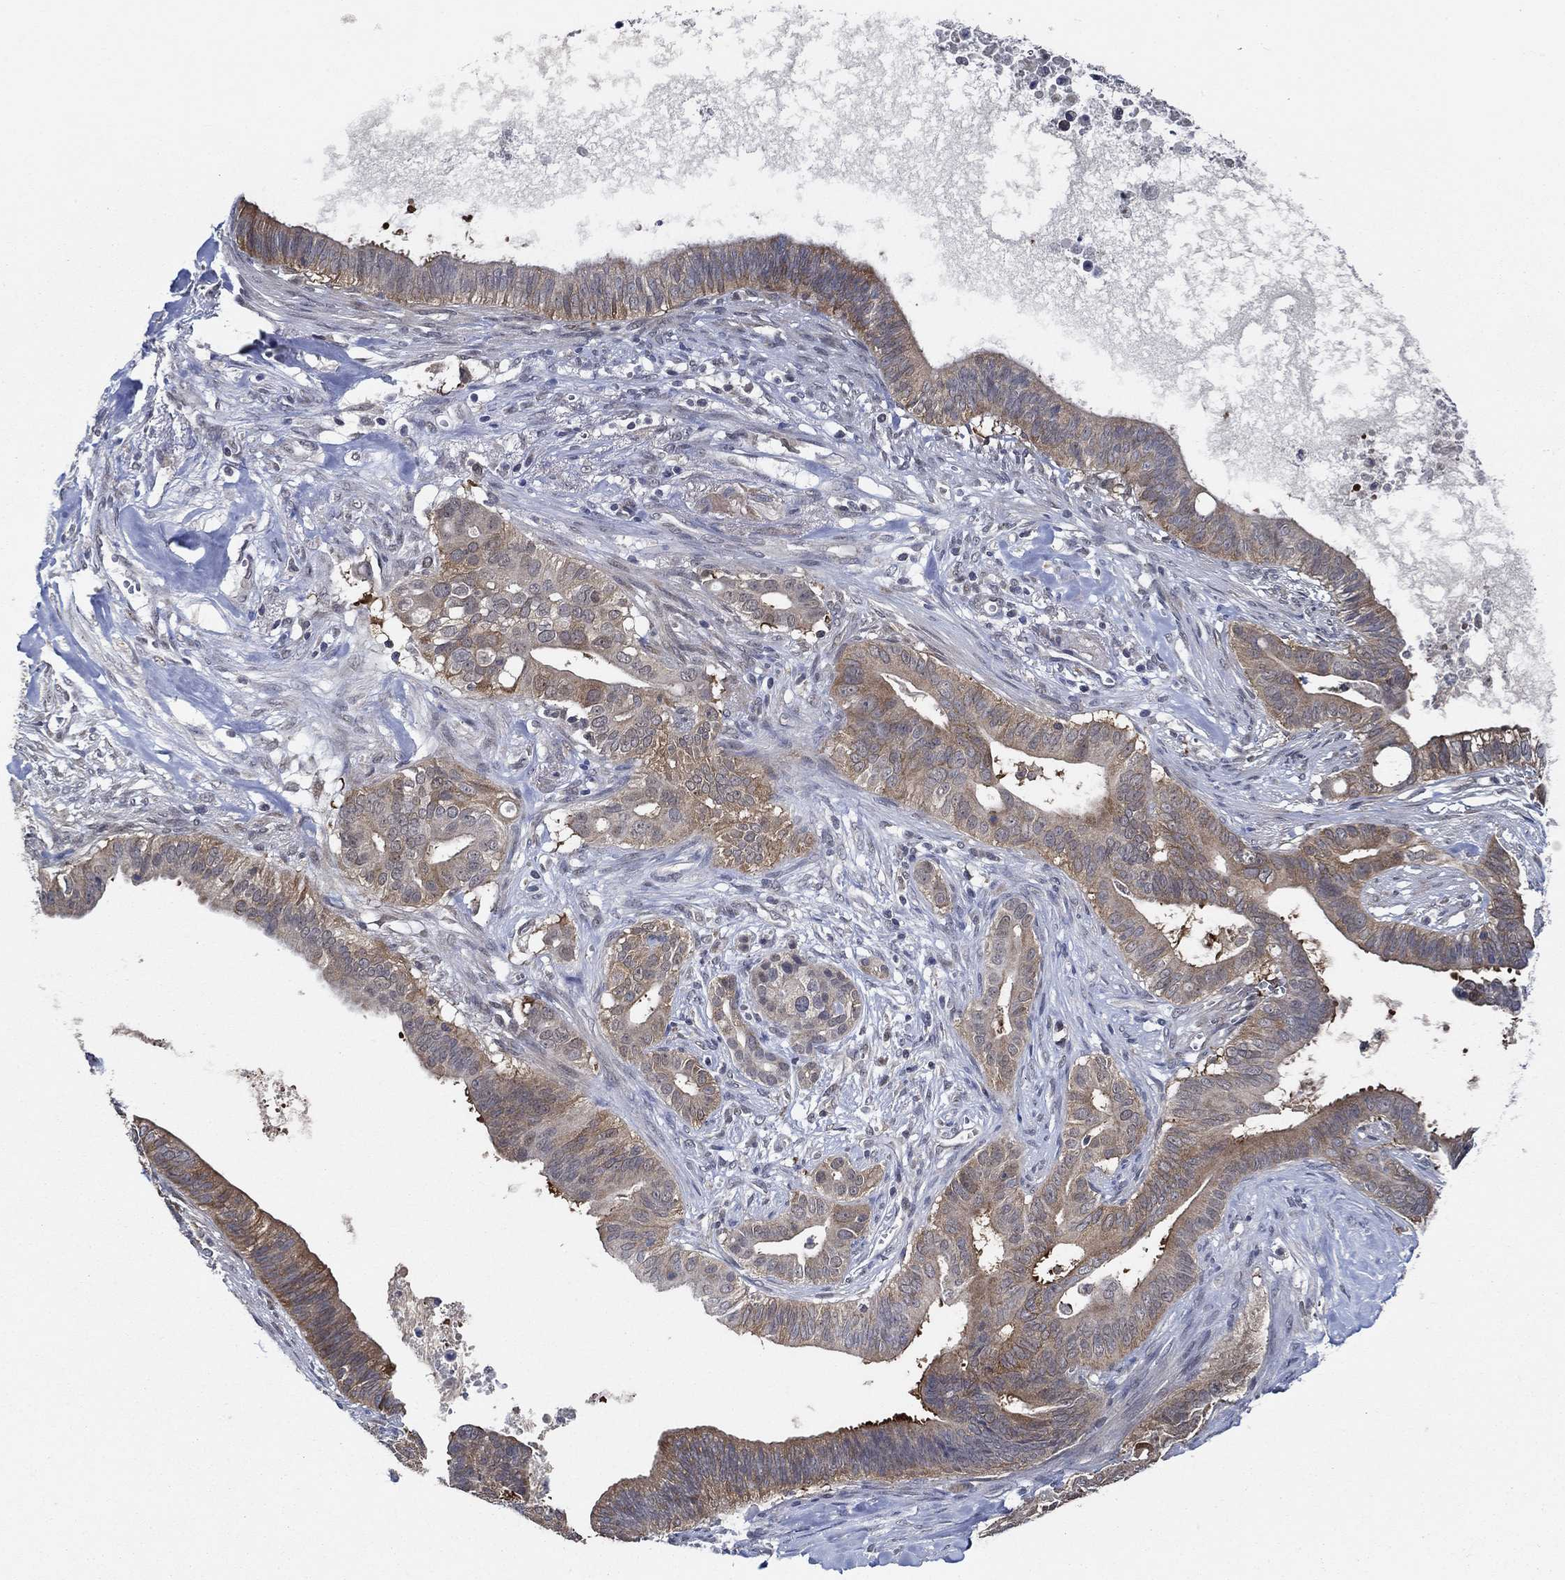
{"staining": {"intensity": "strong", "quantity": "<25%", "location": "cytoplasmic/membranous"}, "tissue": "pancreatic cancer", "cell_type": "Tumor cells", "image_type": "cancer", "snomed": [{"axis": "morphology", "description": "Adenocarcinoma, NOS"}, {"axis": "topography", "description": "Pancreas"}], "caption": "Pancreatic cancer (adenocarcinoma) tissue reveals strong cytoplasmic/membranous positivity in approximately <25% of tumor cells (IHC, brightfield microscopy, high magnification).", "gene": "DACT1", "patient": {"sex": "male", "age": 61}}